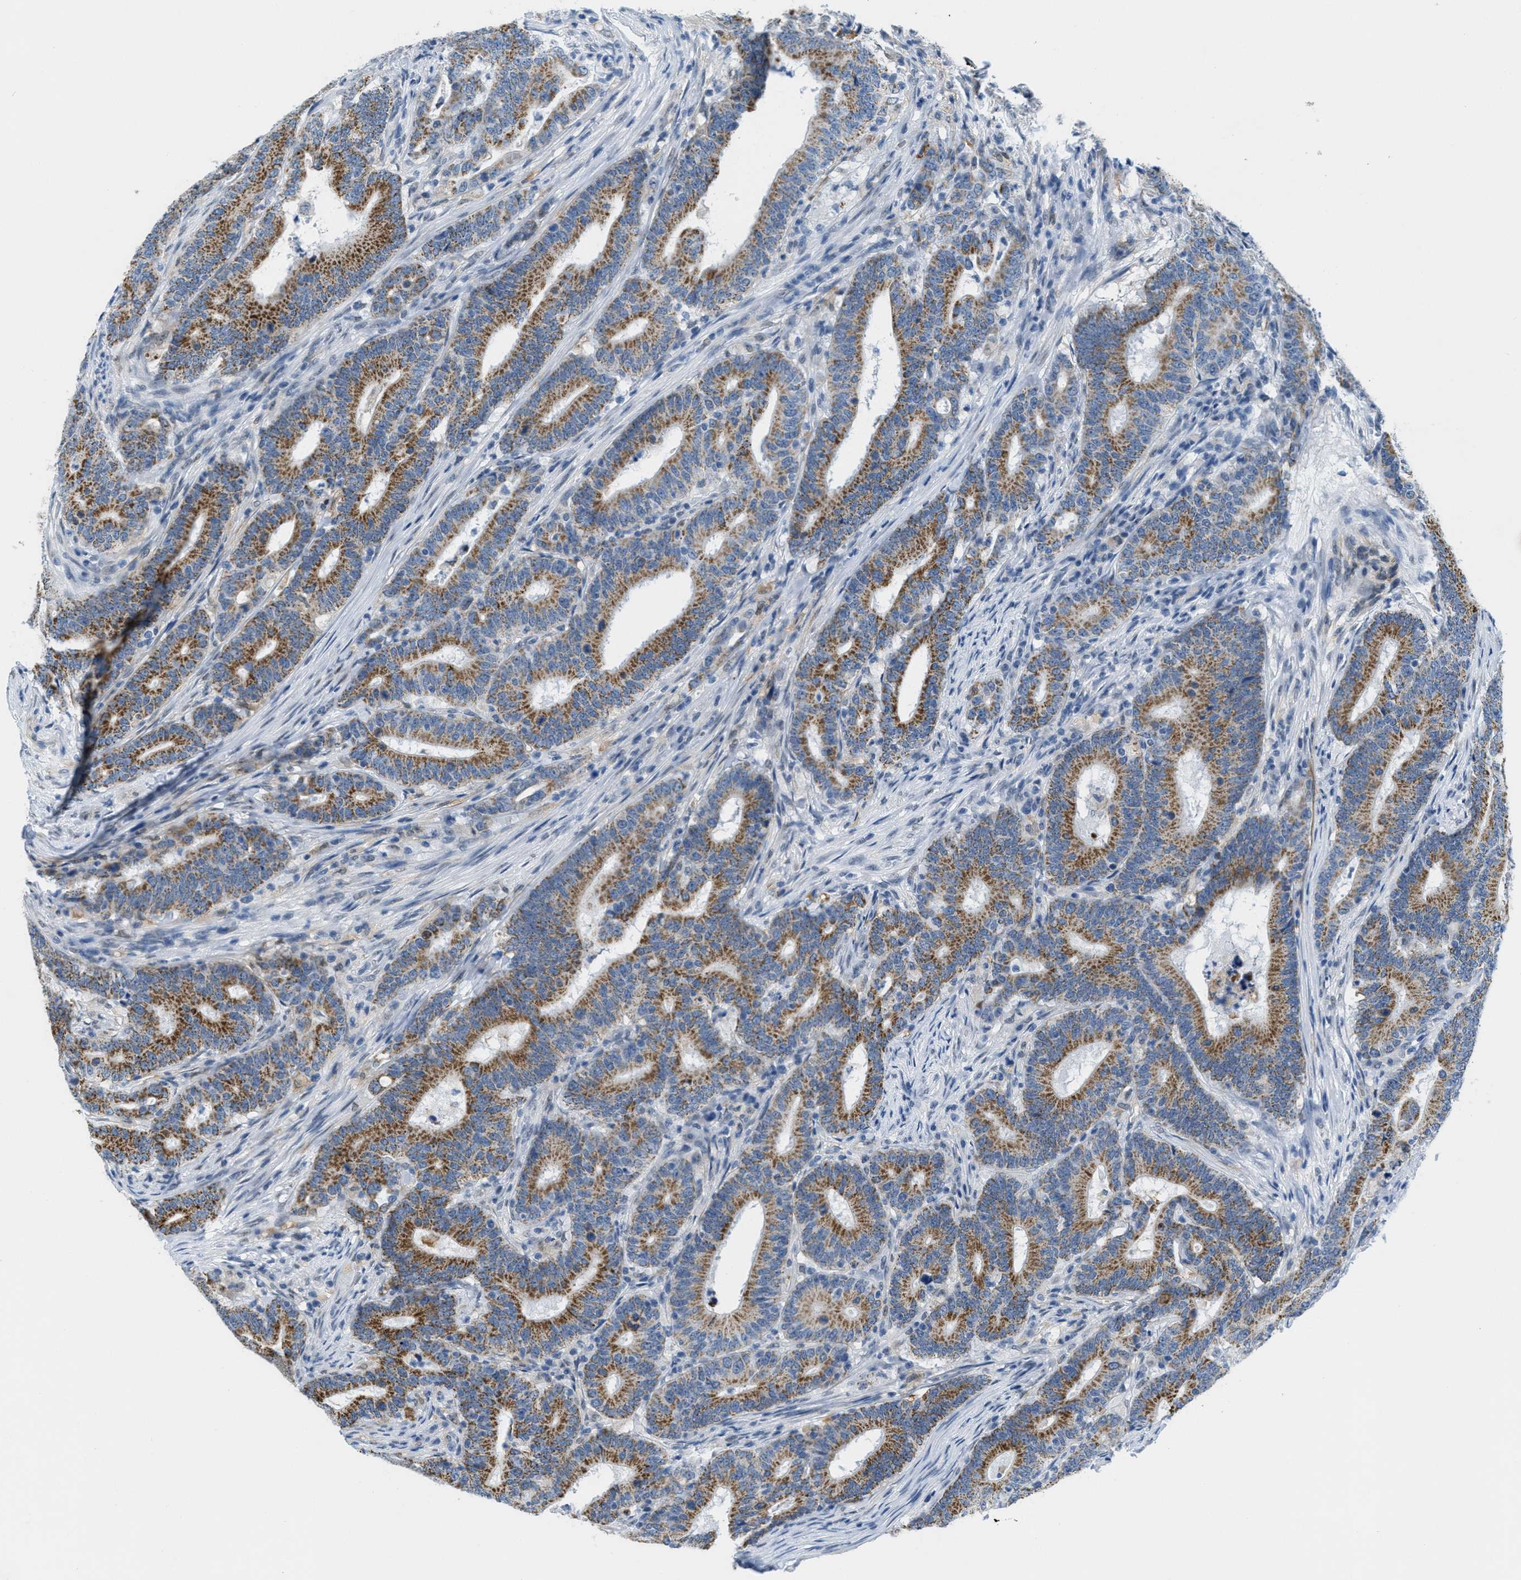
{"staining": {"intensity": "moderate", "quantity": ">75%", "location": "cytoplasmic/membranous"}, "tissue": "colorectal cancer", "cell_type": "Tumor cells", "image_type": "cancer", "snomed": [{"axis": "morphology", "description": "Adenocarcinoma, NOS"}, {"axis": "topography", "description": "Colon"}], "caption": "A medium amount of moderate cytoplasmic/membranous staining is seen in approximately >75% of tumor cells in adenocarcinoma (colorectal) tissue.", "gene": "HS3ST2", "patient": {"sex": "female", "age": 66}}